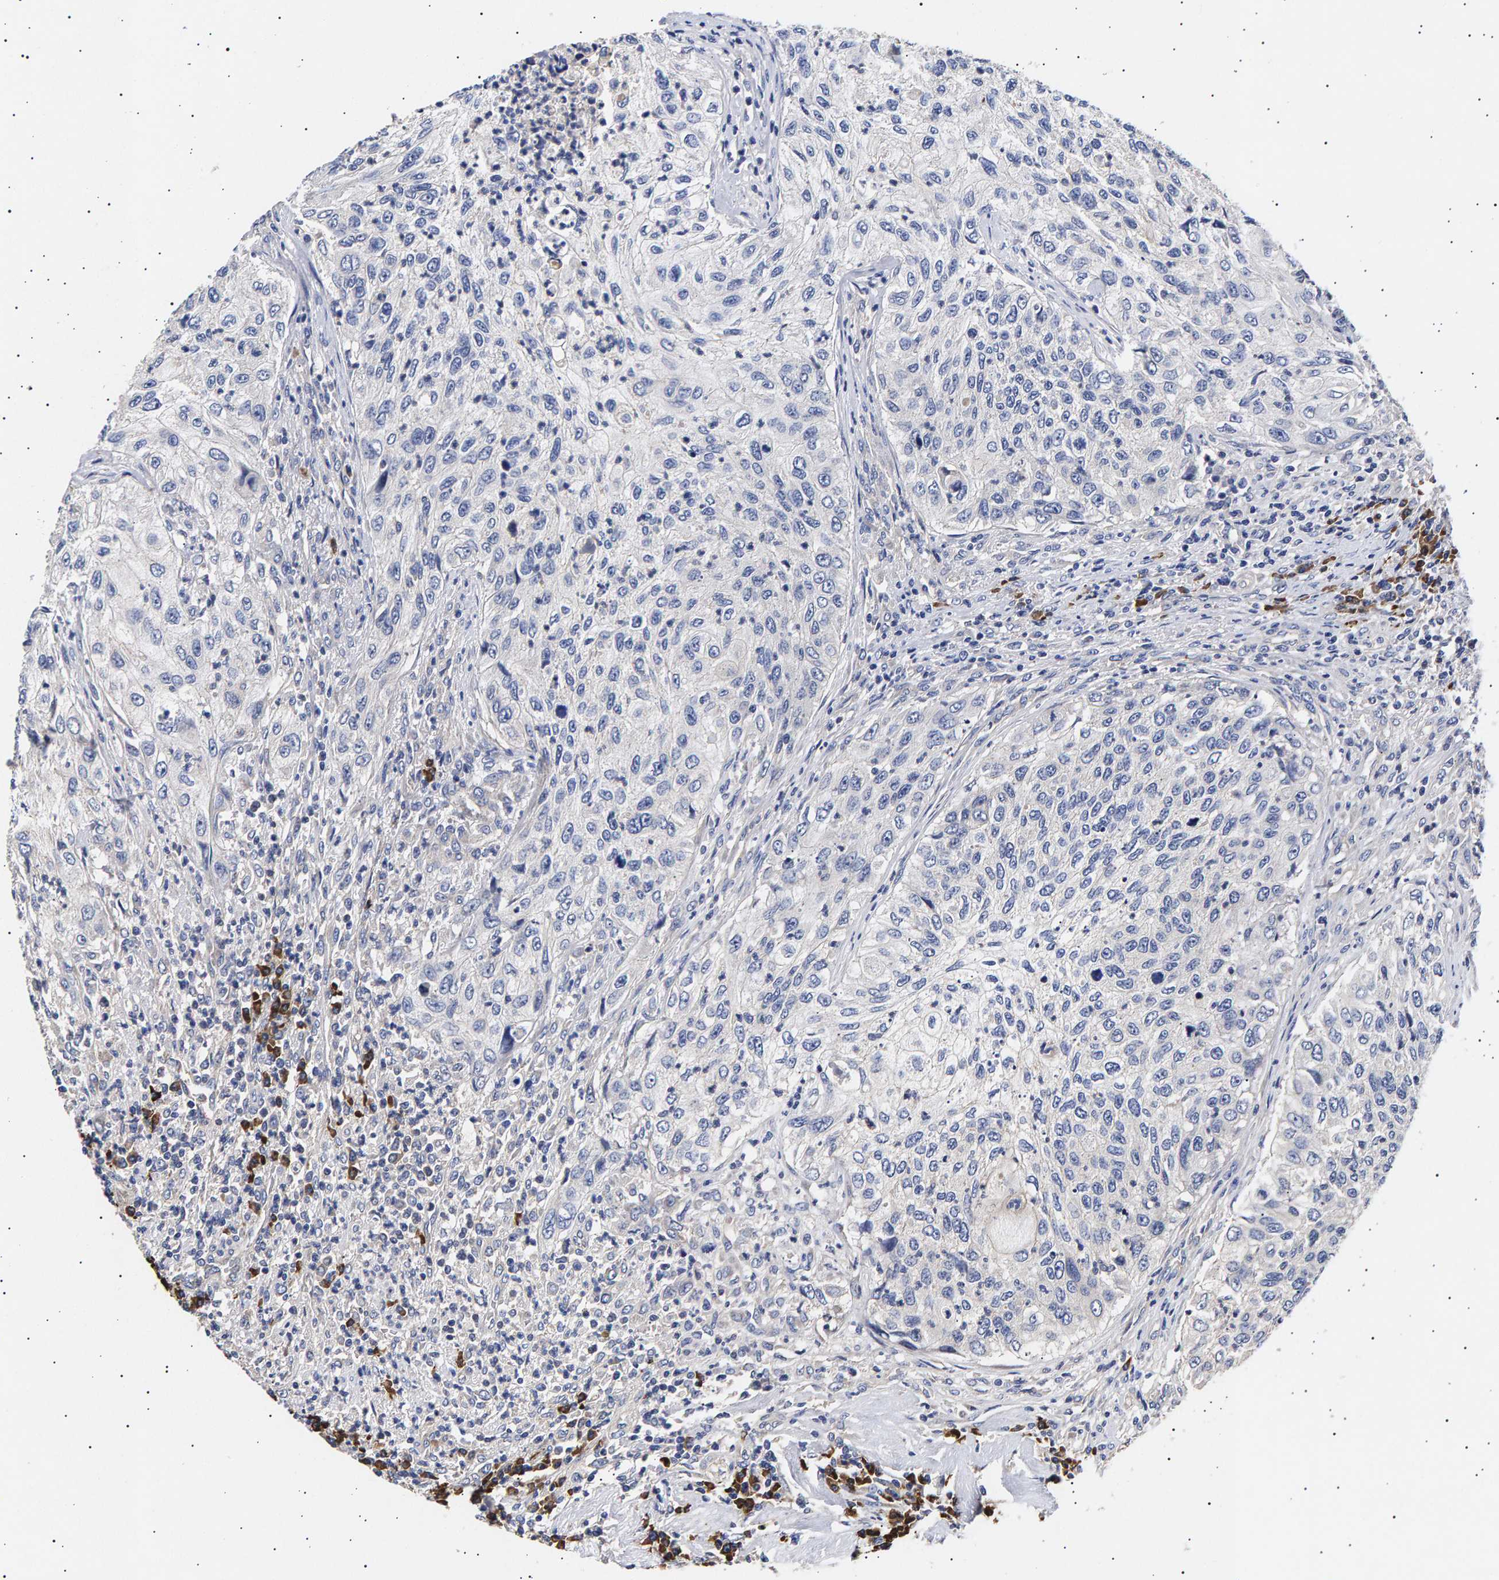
{"staining": {"intensity": "negative", "quantity": "none", "location": "none"}, "tissue": "urothelial cancer", "cell_type": "Tumor cells", "image_type": "cancer", "snomed": [{"axis": "morphology", "description": "Urothelial carcinoma, High grade"}, {"axis": "topography", "description": "Urinary bladder"}], "caption": "A high-resolution micrograph shows immunohistochemistry staining of urothelial carcinoma (high-grade), which shows no significant positivity in tumor cells.", "gene": "ANKRD40", "patient": {"sex": "female", "age": 60}}